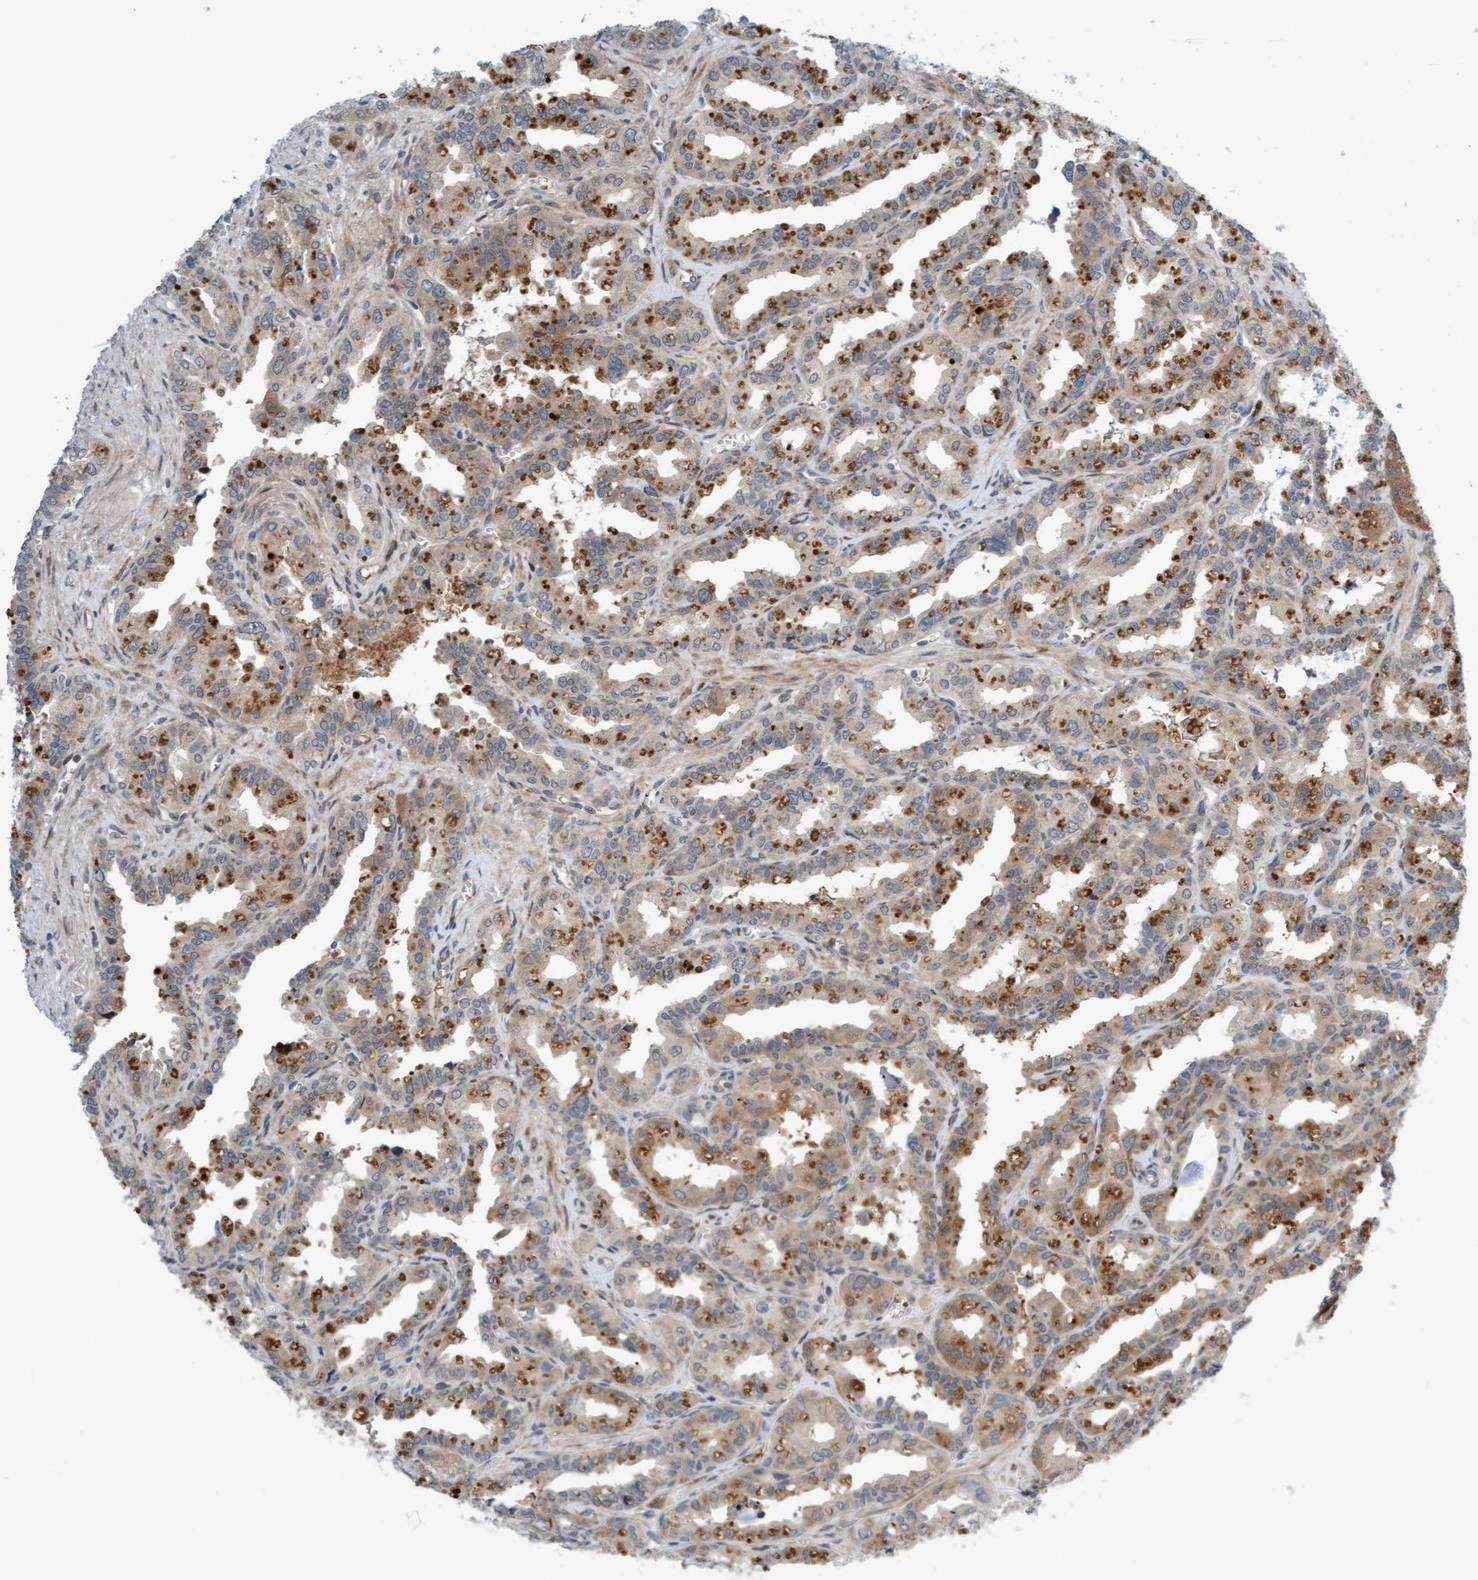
{"staining": {"intensity": "moderate", "quantity": "25%-75%", "location": "cytoplasmic/membranous"}, "tissue": "seminal vesicle", "cell_type": "Glandular cells", "image_type": "normal", "snomed": [{"axis": "morphology", "description": "Normal tissue, NOS"}, {"axis": "topography", "description": "Prostate"}, {"axis": "topography", "description": "Seminal veicle"}], "caption": "Immunohistochemistry micrograph of unremarkable seminal vesicle stained for a protein (brown), which reveals medium levels of moderate cytoplasmic/membranous staining in about 25%-75% of glandular cells.", "gene": "EIF4EBP1", "patient": {"sex": "male", "age": 51}}